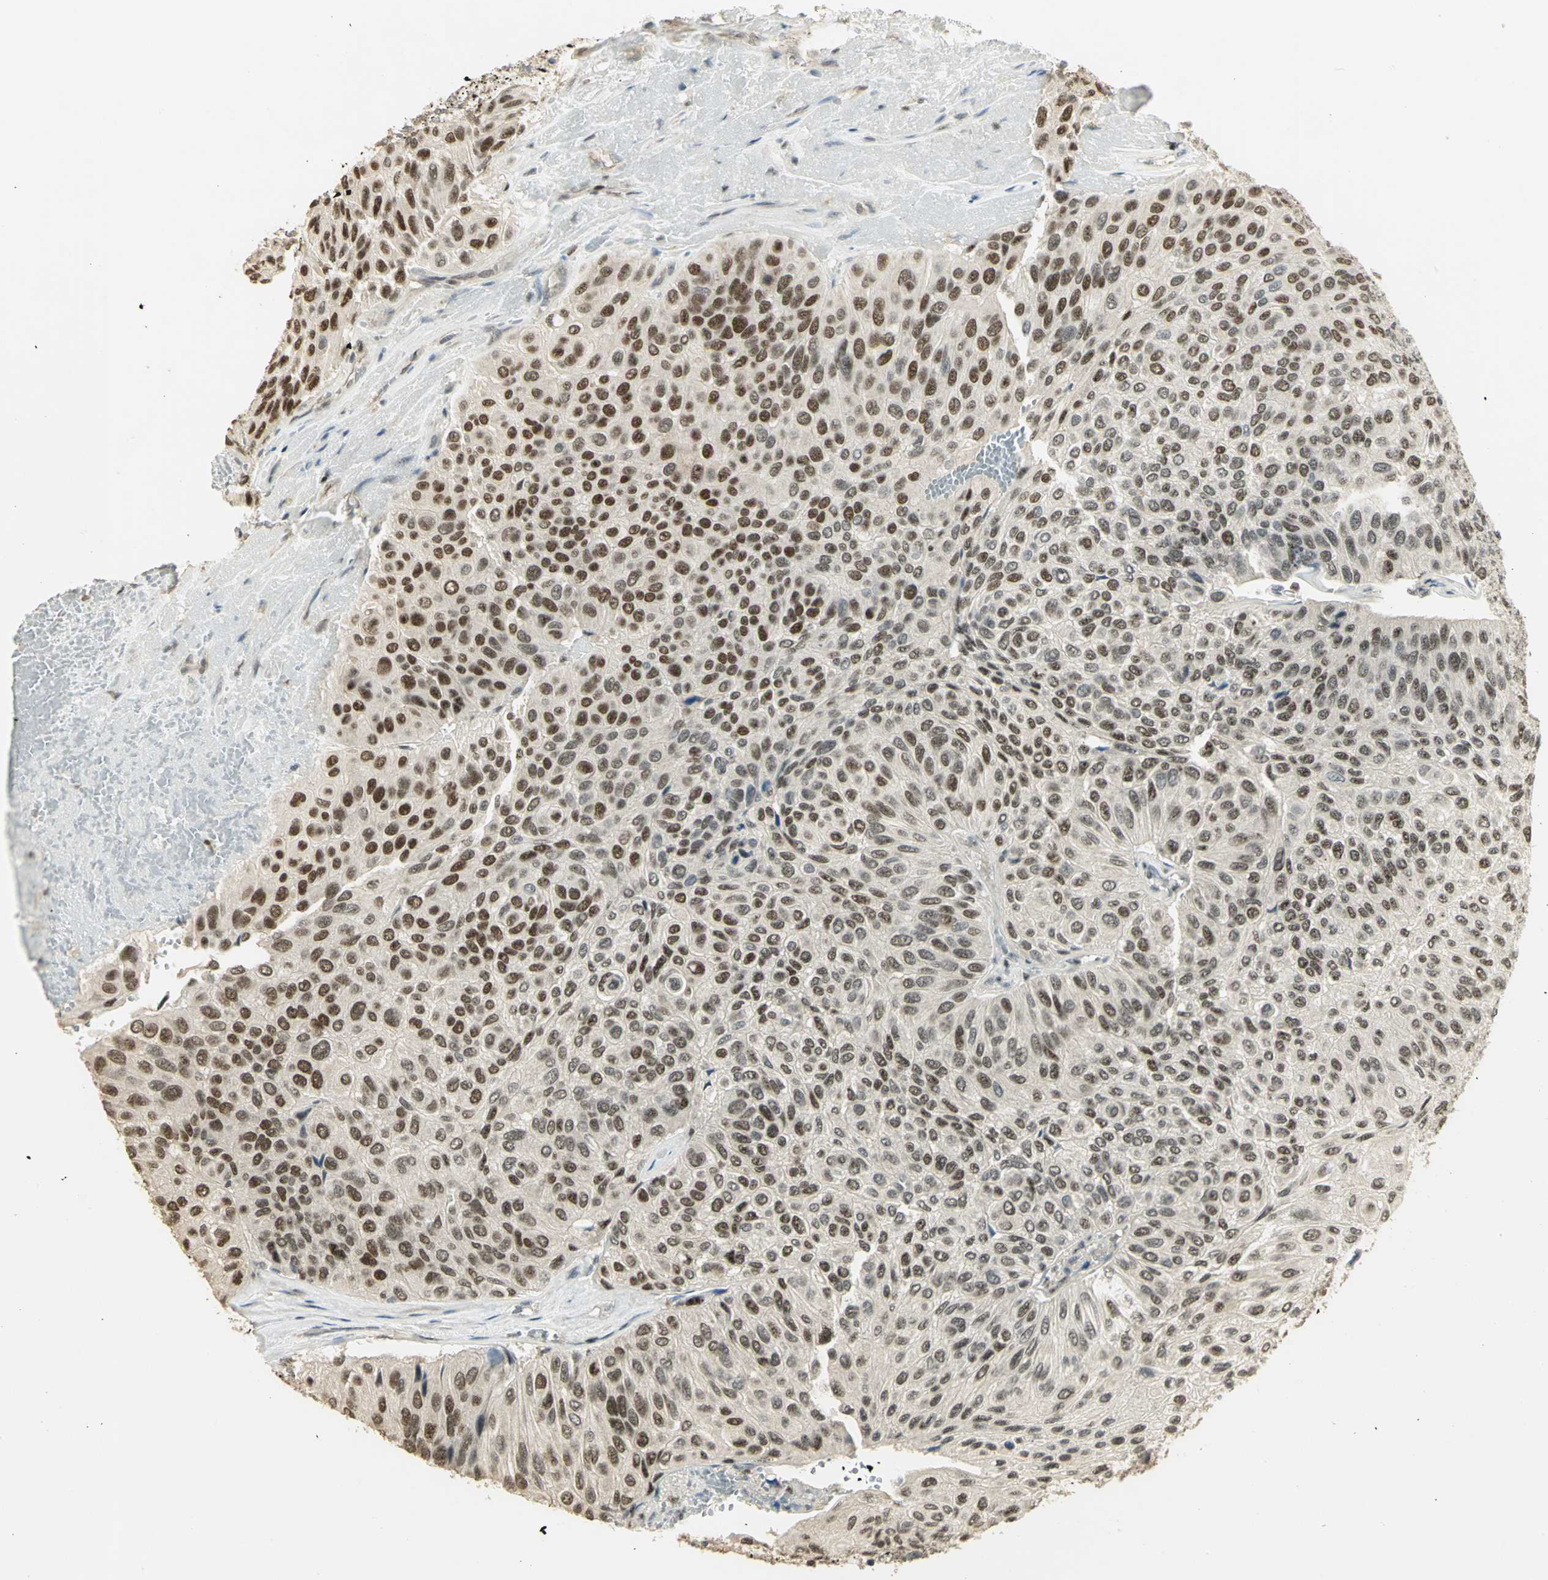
{"staining": {"intensity": "strong", "quantity": ">75%", "location": "nuclear"}, "tissue": "urothelial cancer", "cell_type": "Tumor cells", "image_type": "cancer", "snomed": [{"axis": "morphology", "description": "Urothelial carcinoma, High grade"}, {"axis": "topography", "description": "Urinary bladder"}], "caption": "Urothelial carcinoma (high-grade) stained with immunohistochemistry demonstrates strong nuclear staining in about >75% of tumor cells.", "gene": "ELF1", "patient": {"sex": "male", "age": 66}}